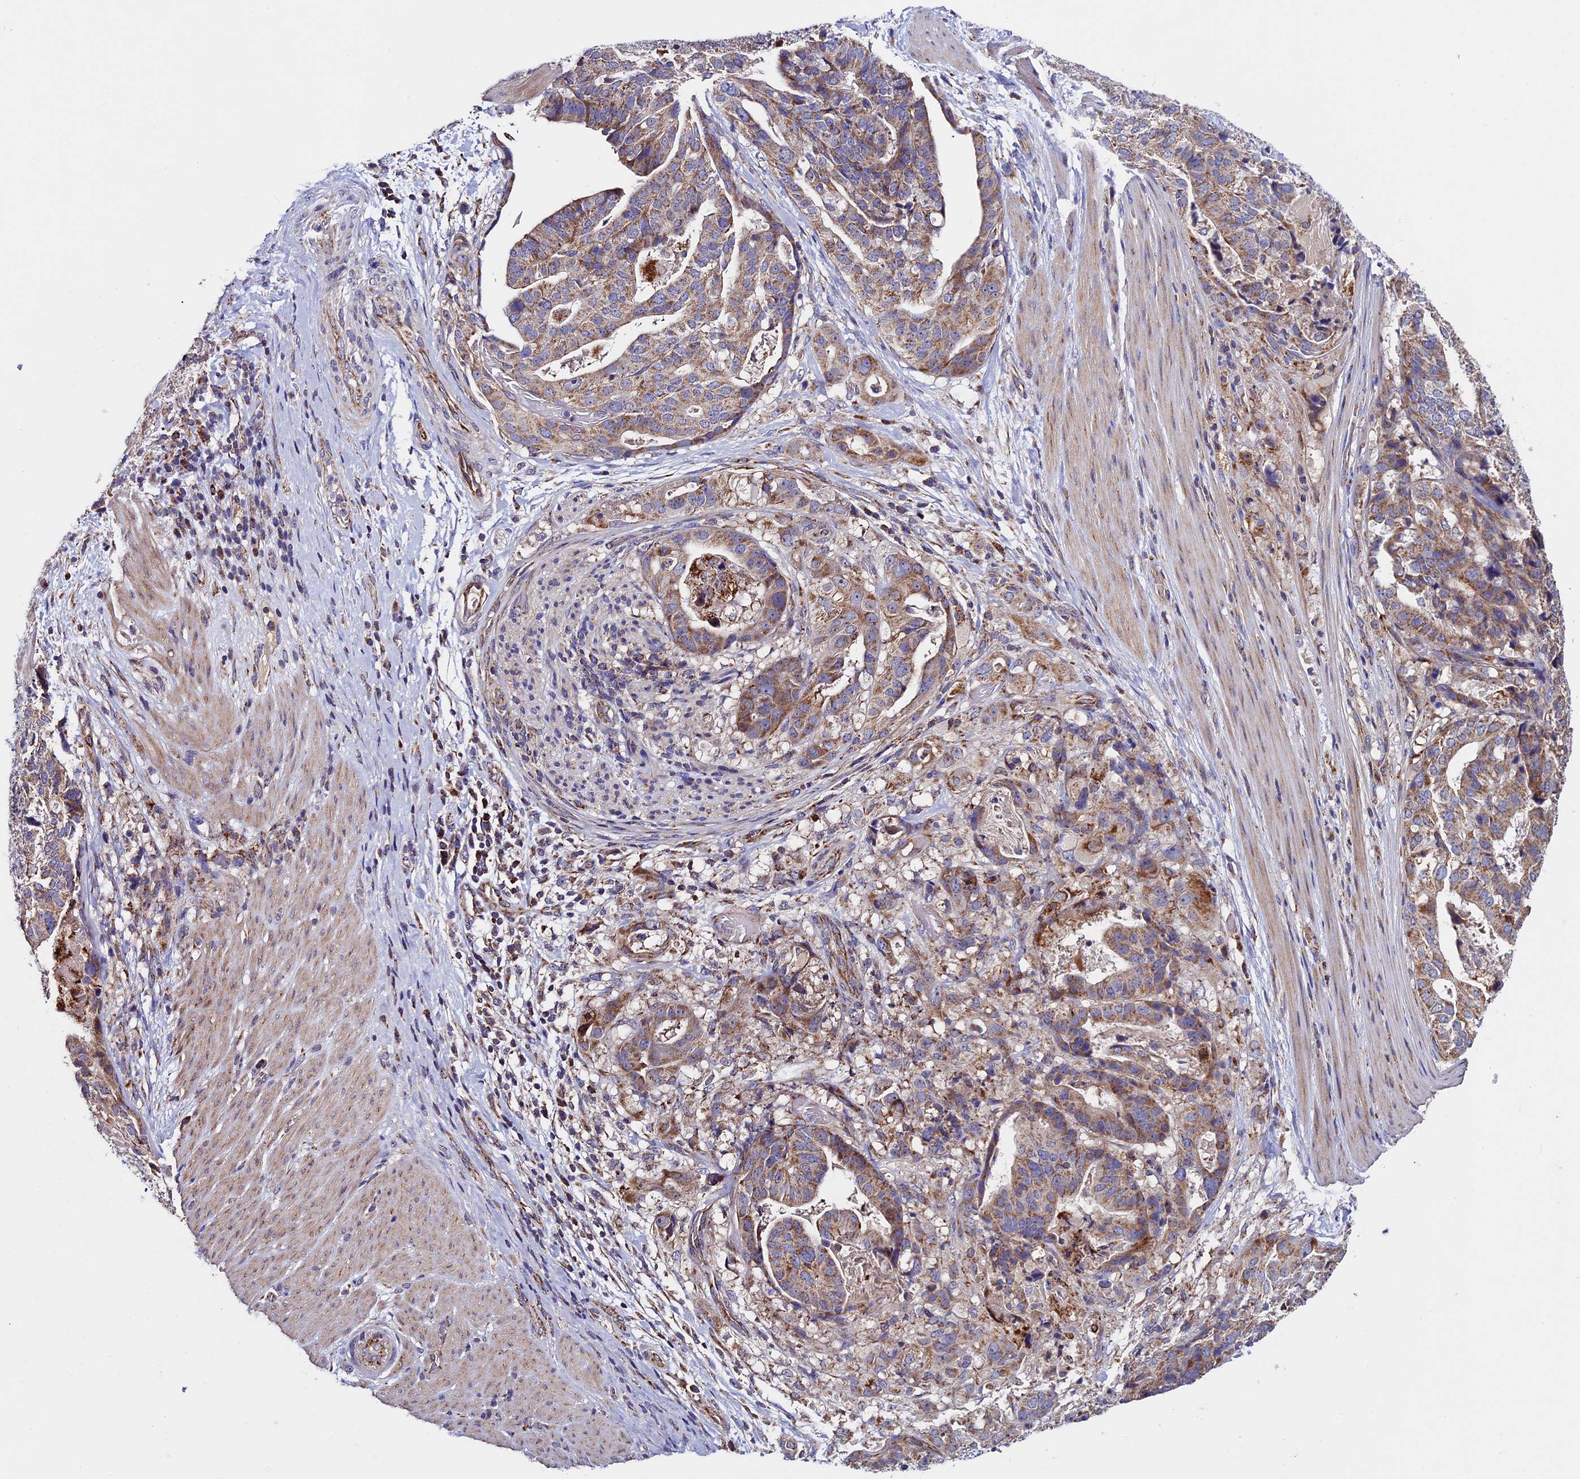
{"staining": {"intensity": "moderate", "quantity": "25%-75%", "location": "cytoplasmic/membranous"}, "tissue": "stomach cancer", "cell_type": "Tumor cells", "image_type": "cancer", "snomed": [{"axis": "morphology", "description": "Adenocarcinoma, NOS"}, {"axis": "topography", "description": "Stomach"}], "caption": "Protein analysis of stomach cancer tissue exhibits moderate cytoplasmic/membranous positivity in approximately 25%-75% of tumor cells. The protein of interest is shown in brown color, while the nuclei are stained blue.", "gene": "RNF17", "patient": {"sex": "male", "age": 48}}